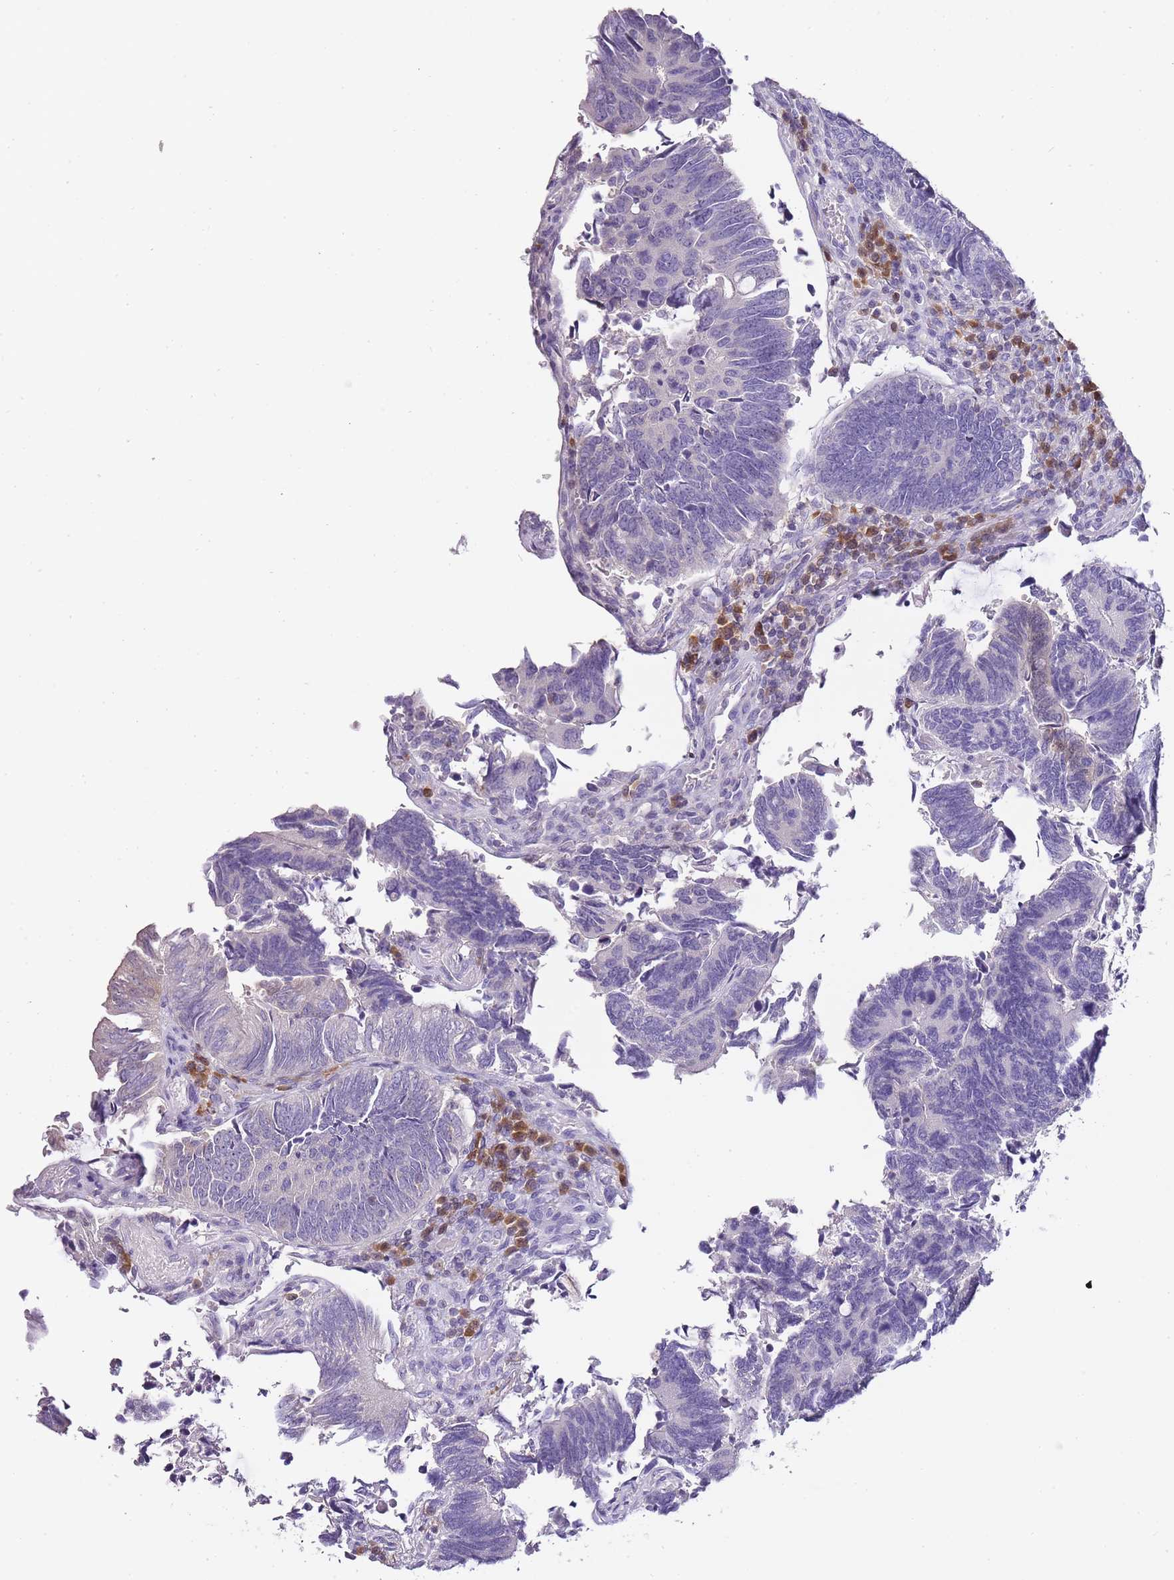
{"staining": {"intensity": "negative", "quantity": "none", "location": "none"}, "tissue": "colorectal cancer", "cell_type": "Tumor cells", "image_type": "cancer", "snomed": [{"axis": "morphology", "description": "Adenocarcinoma, NOS"}, {"axis": "topography", "description": "Colon"}], "caption": "High magnification brightfield microscopy of colorectal adenocarcinoma stained with DAB (3,3'-diaminobenzidine) (brown) and counterstained with hematoxylin (blue): tumor cells show no significant expression. (Brightfield microscopy of DAB immunohistochemistry at high magnification).", "gene": "ZBP1", "patient": {"sex": "male", "age": 87}}